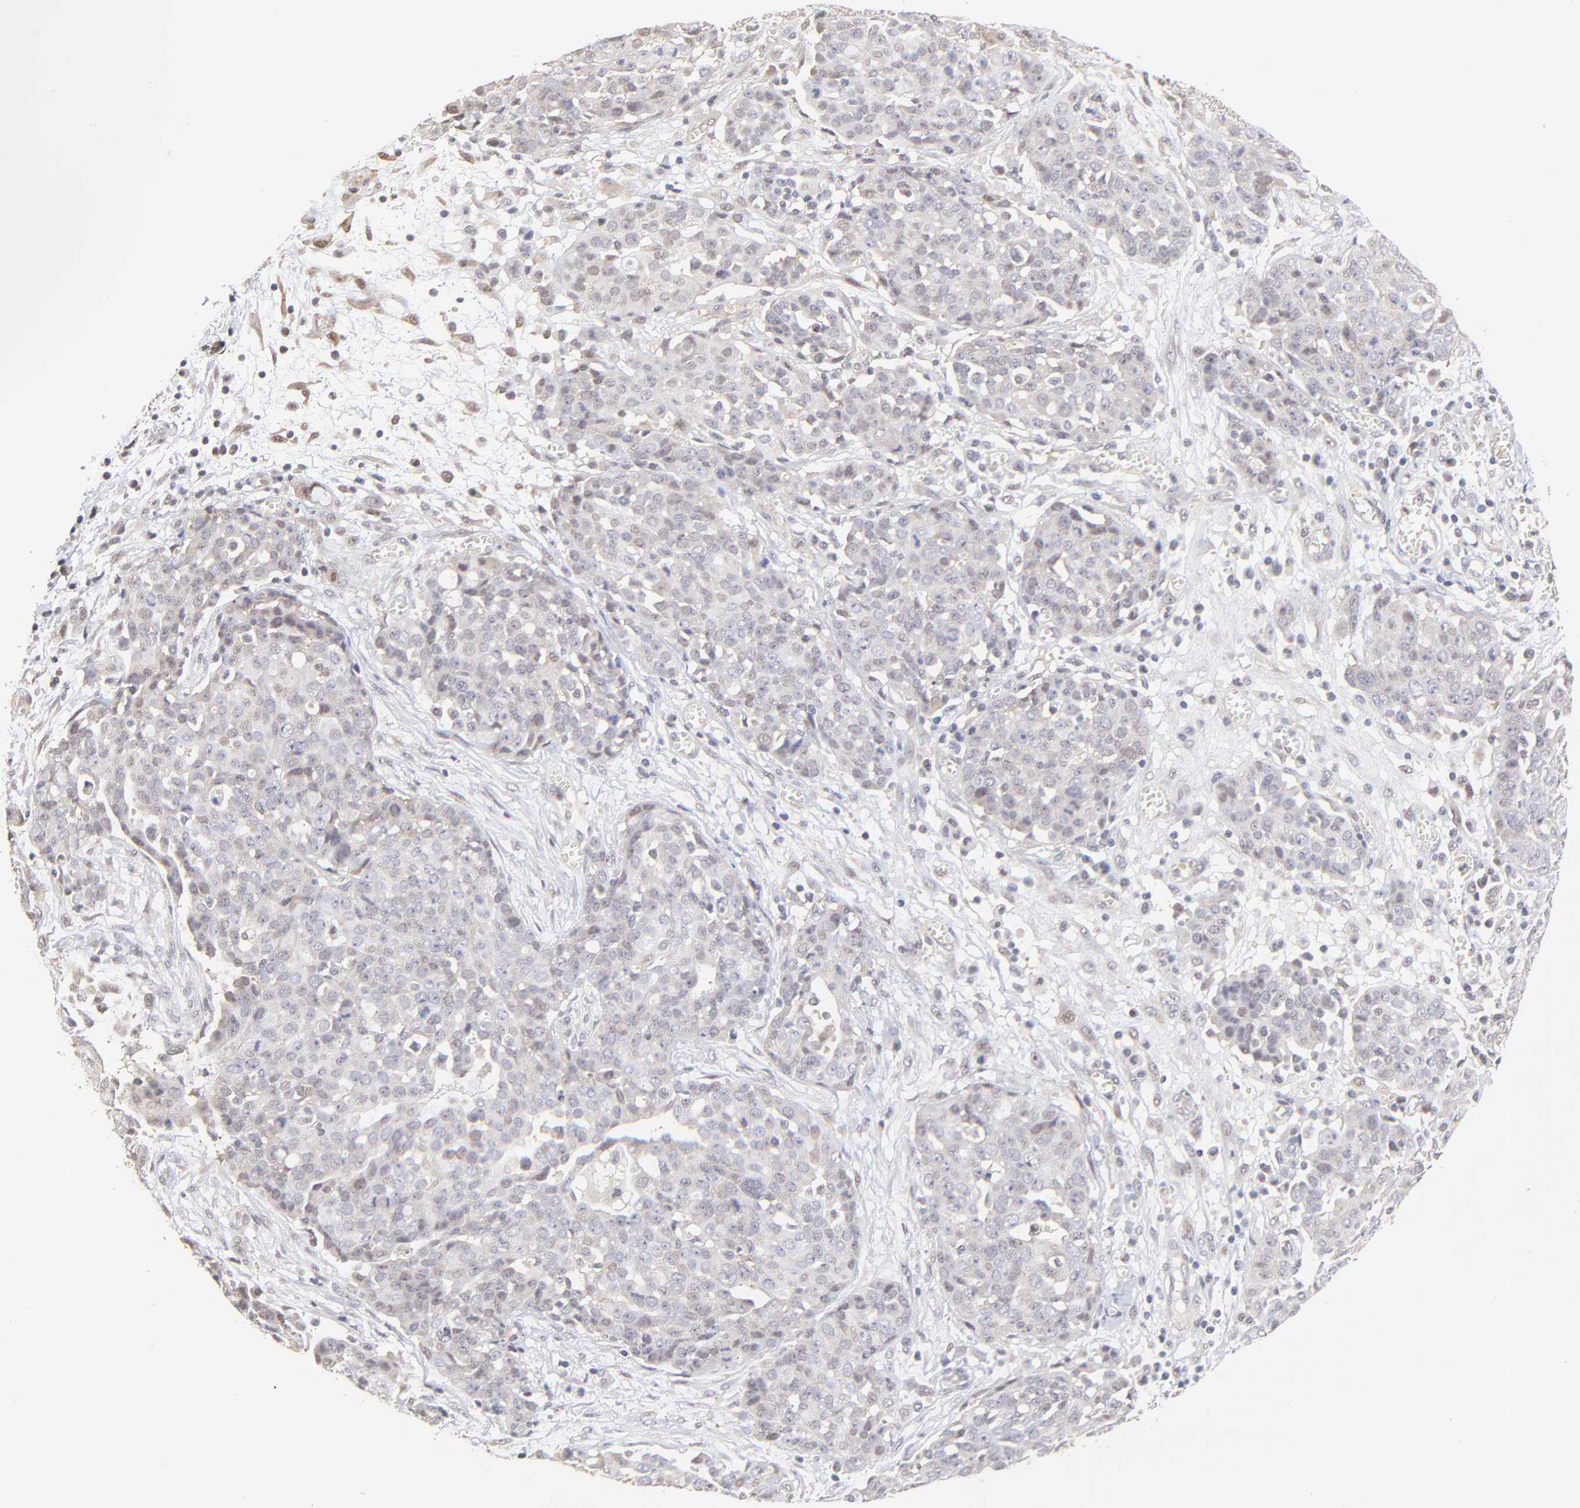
{"staining": {"intensity": "negative", "quantity": "none", "location": "none"}, "tissue": "ovarian cancer", "cell_type": "Tumor cells", "image_type": "cancer", "snomed": [{"axis": "morphology", "description": "Cystadenocarcinoma, serous, NOS"}, {"axis": "topography", "description": "Soft tissue"}, {"axis": "topography", "description": "Ovary"}], "caption": "Tumor cells show no significant protein expression in serous cystadenocarcinoma (ovarian).", "gene": "PSMC4", "patient": {"sex": "female", "age": 57}}